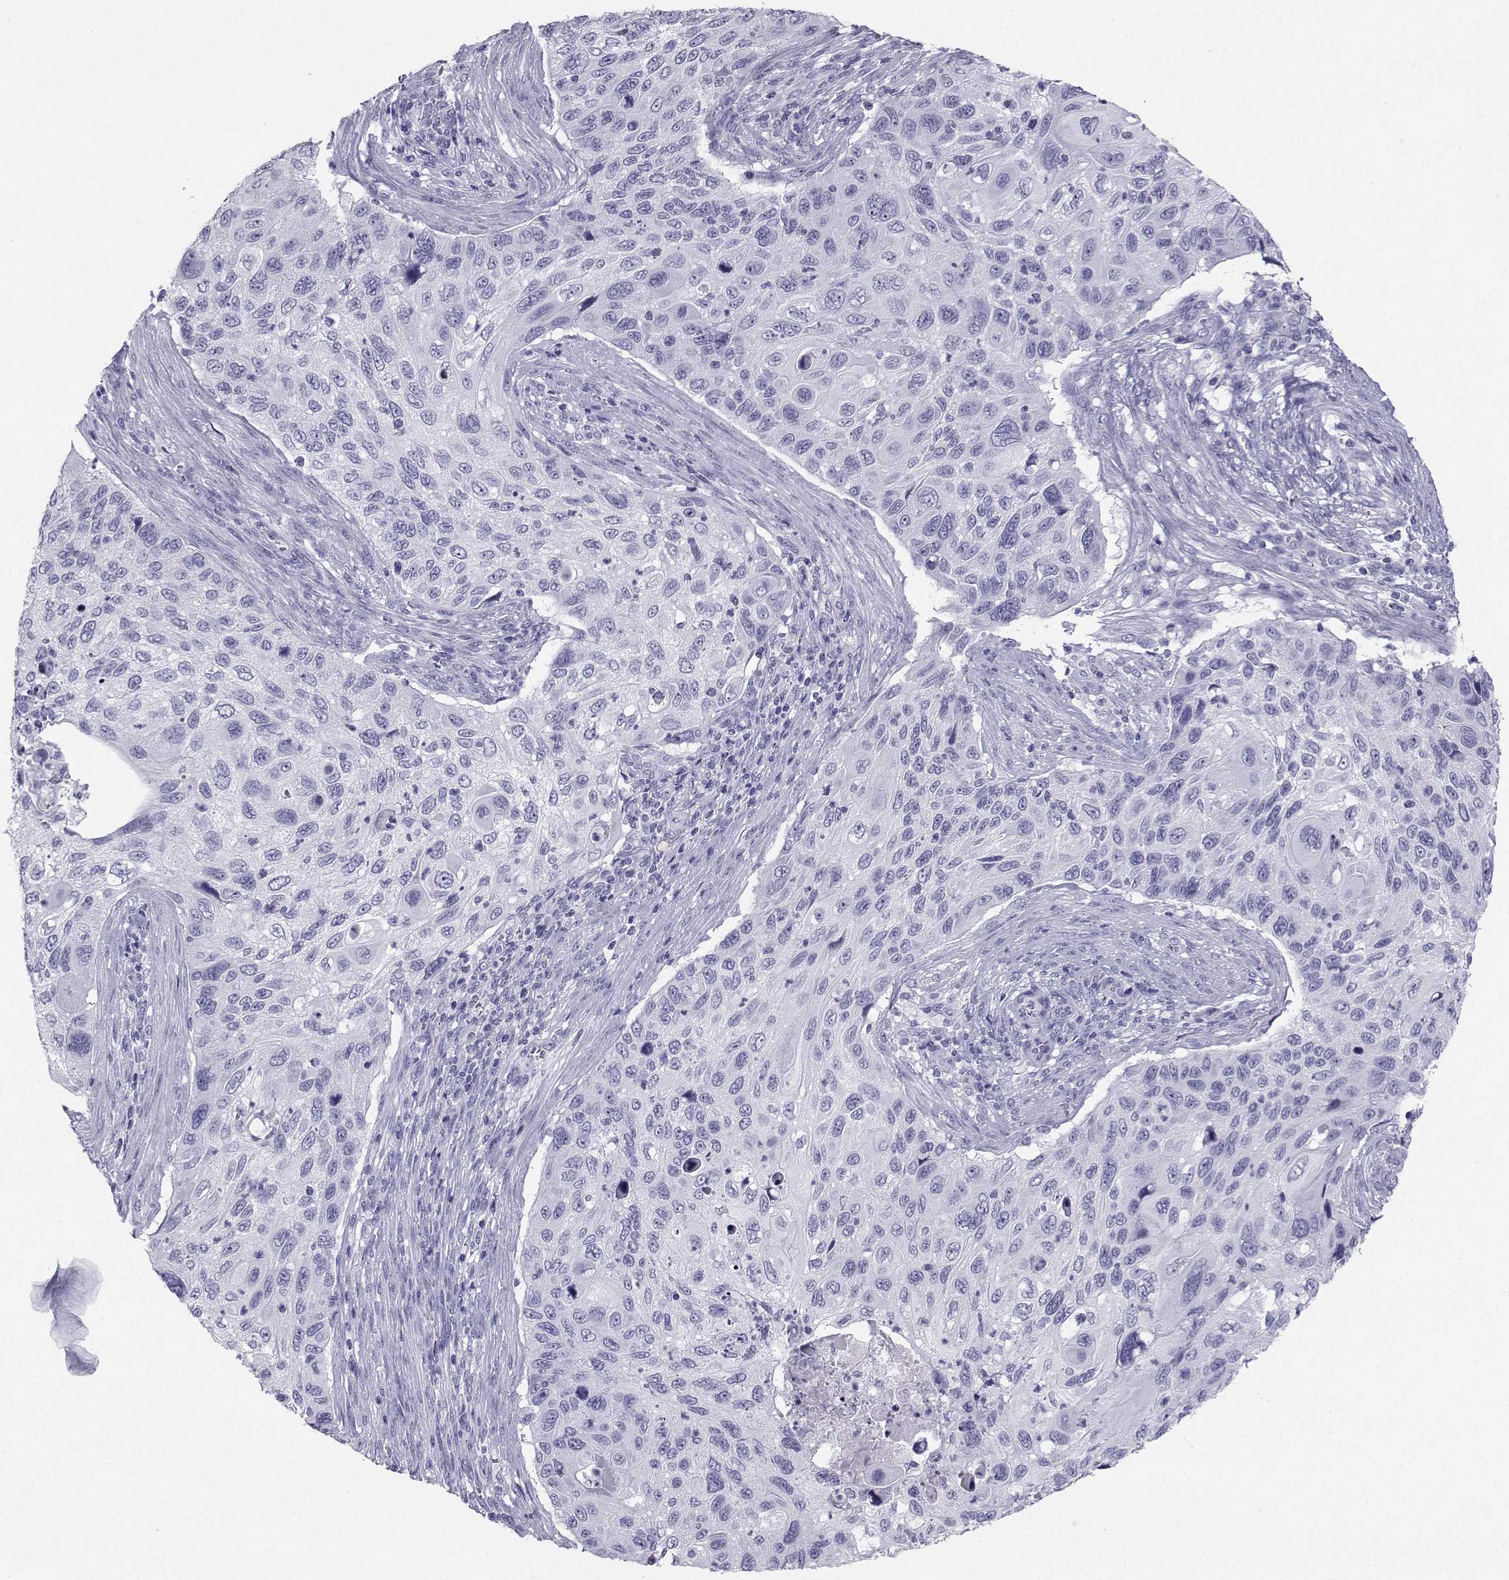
{"staining": {"intensity": "negative", "quantity": "none", "location": "none"}, "tissue": "cervical cancer", "cell_type": "Tumor cells", "image_type": "cancer", "snomed": [{"axis": "morphology", "description": "Squamous cell carcinoma, NOS"}, {"axis": "topography", "description": "Cervix"}], "caption": "Histopathology image shows no significant protein expression in tumor cells of cervical cancer (squamous cell carcinoma). (Immunohistochemistry (ihc), brightfield microscopy, high magnification).", "gene": "SST", "patient": {"sex": "female", "age": 70}}